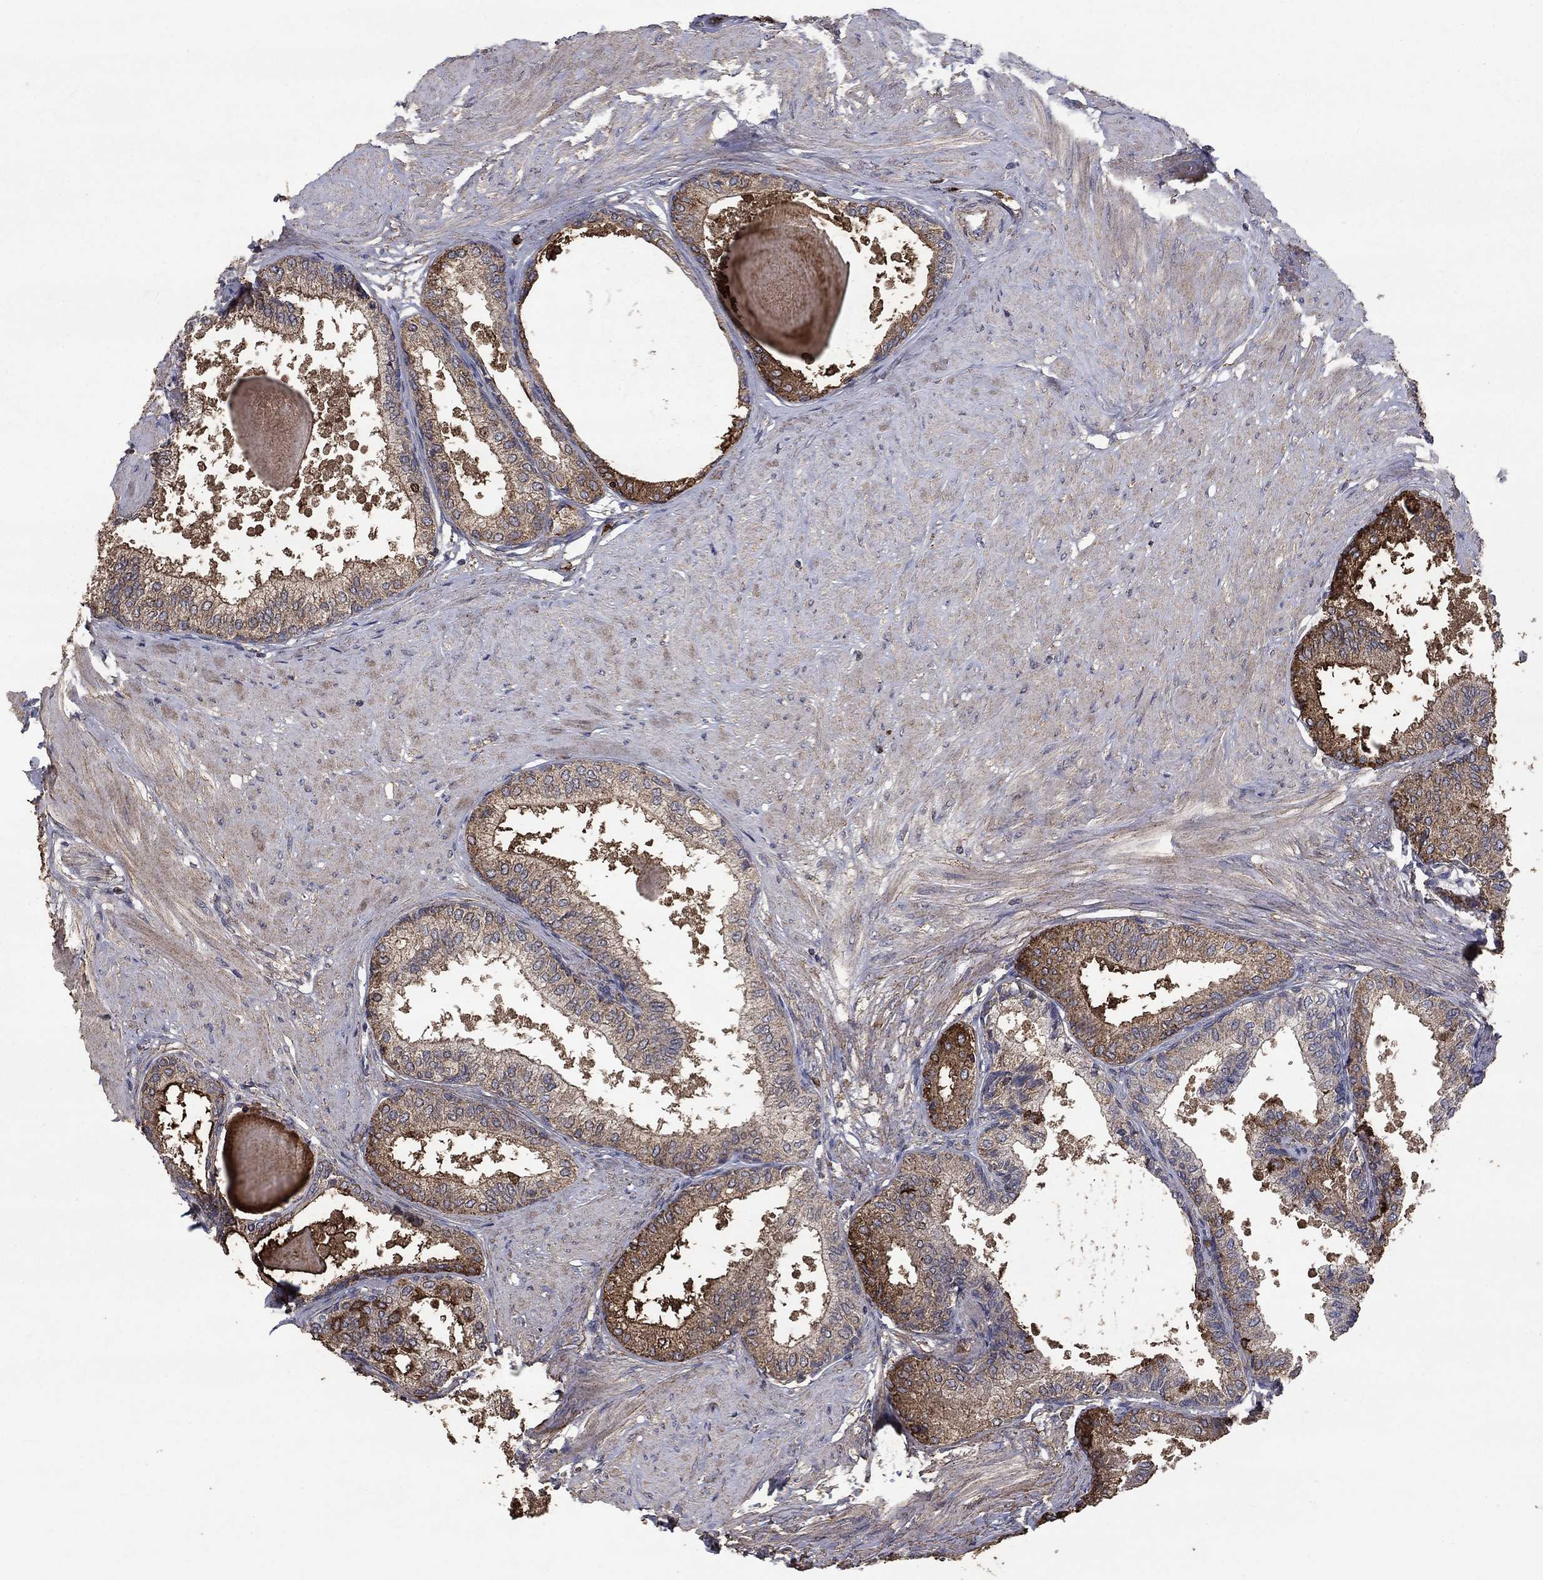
{"staining": {"intensity": "strong", "quantity": "<25%", "location": "cytoplasmic/membranous"}, "tissue": "prostate", "cell_type": "Glandular cells", "image_type": "normal", "snomed": [{"axis": "morphology", "description": "Normal tissue, NOS"}, {"axis": "topography", "description": "Prostate"}], "caption": "An immunohistochemistry (IHC) histopathology image of normal tissue is shown. Protein staining in brown labels strong cytoplasmic/membranous positivity in prostate within glandular cells. (brown staining indicates protein expression, while blue staining denotes nuclei).", "gene": "CD24", "patient": {"sex": "male", "age": 63}}